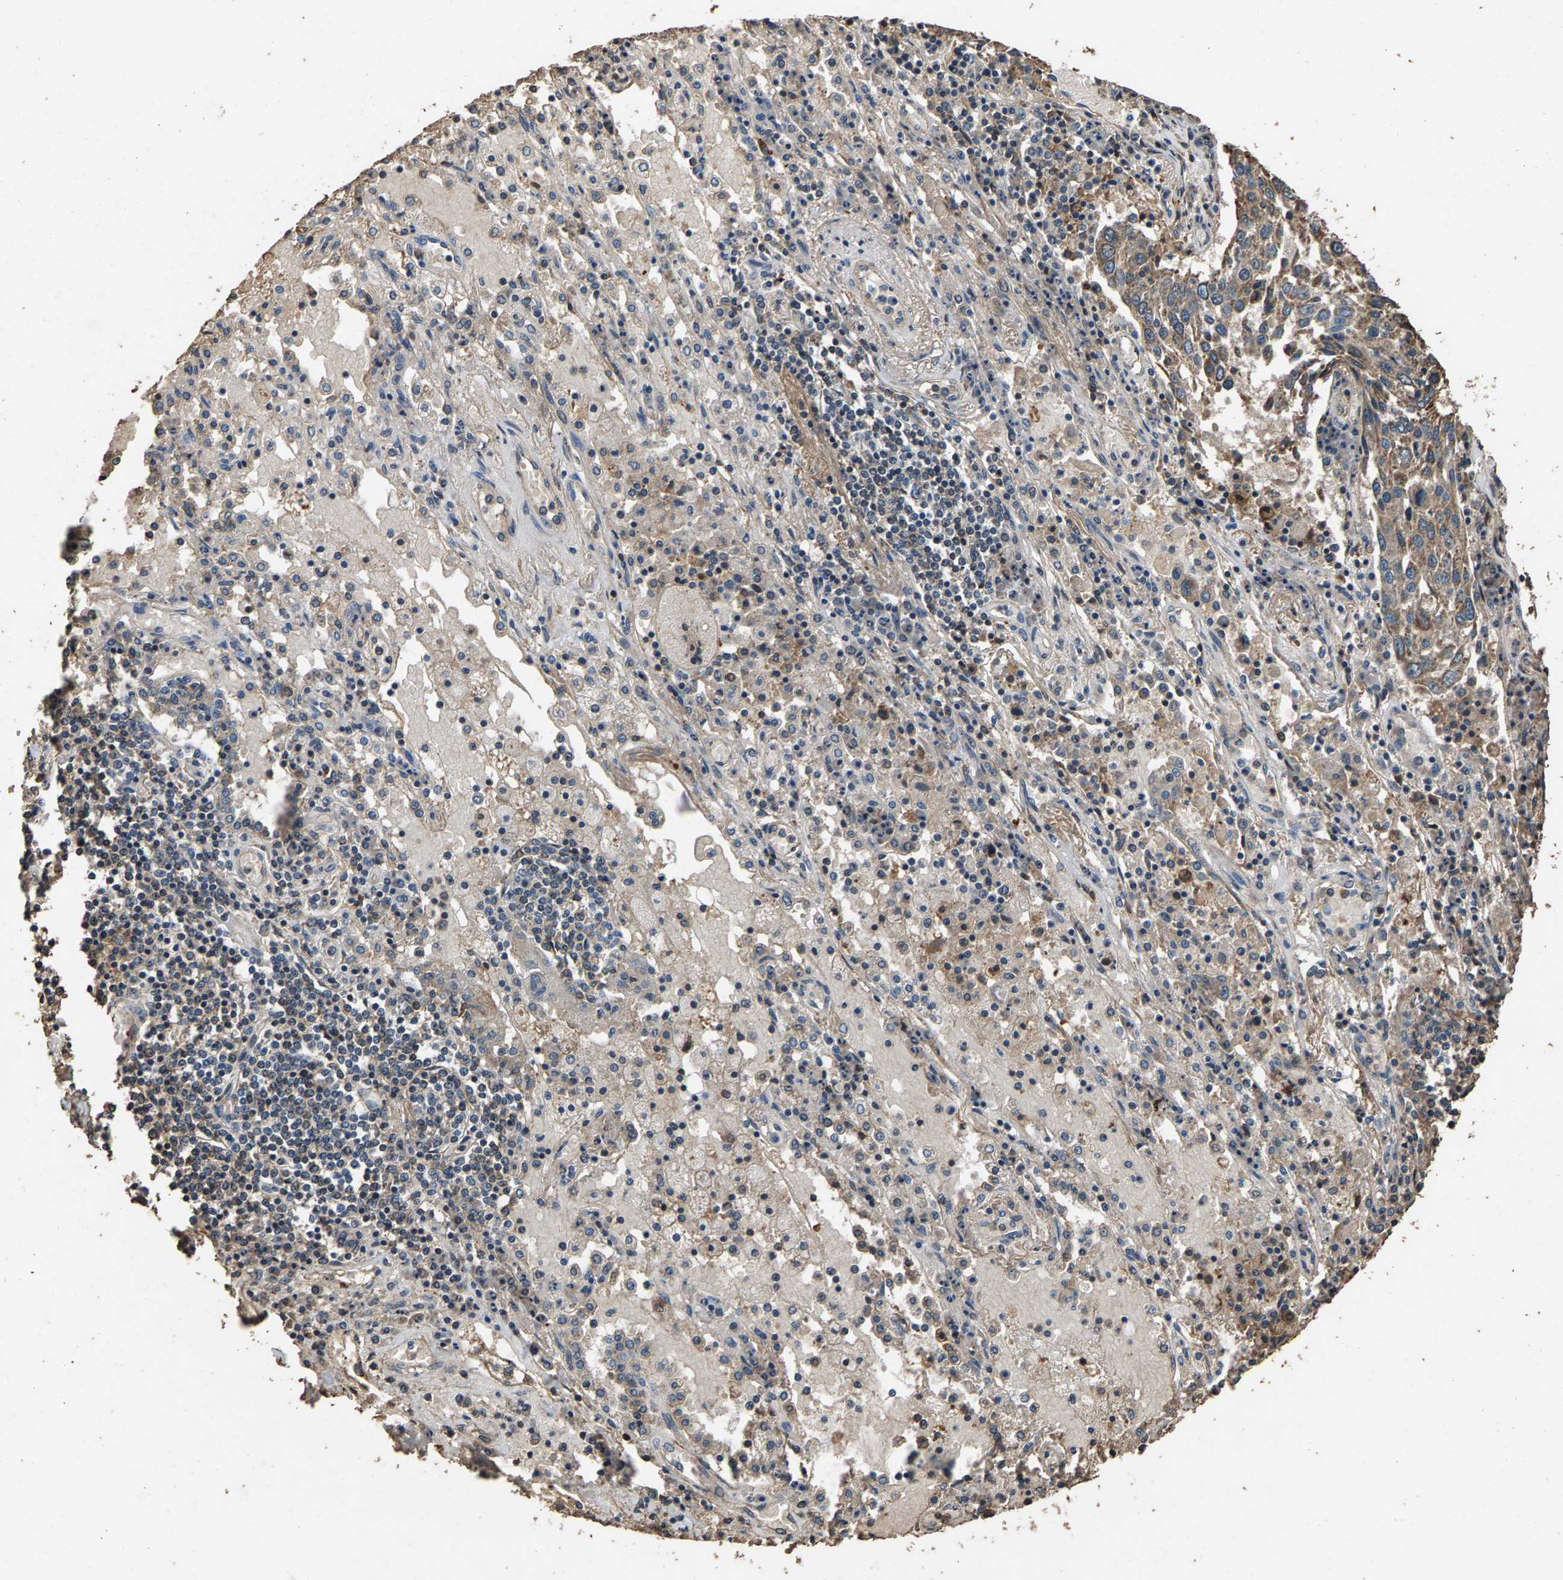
{"staining": {"intensity": "moderate", "quantity": ">75%", "location": "cytoplasmic/membranous"}, "tissue": "lung cancer", "cell_type": "Tumor cells", "image_type": "cancer", "snomed": [{"axis": "morphology", "description": "Squamous cell carcinoma, NOS"}, {"axis": "topography", "description": "Lung"}], "caption": "Immunohistochemistry (IHC) micrograph of neoplastic tissue: human lung cancer stained using IHC reveals medium levels of moderate protein expression localized specifically in the cytoplasmic/membranous of tumor cells, appearing as a cytoplasmic/membranous brown color.", "gene": "MRPL27", "patient": {"sex": "male", "age": 65}}